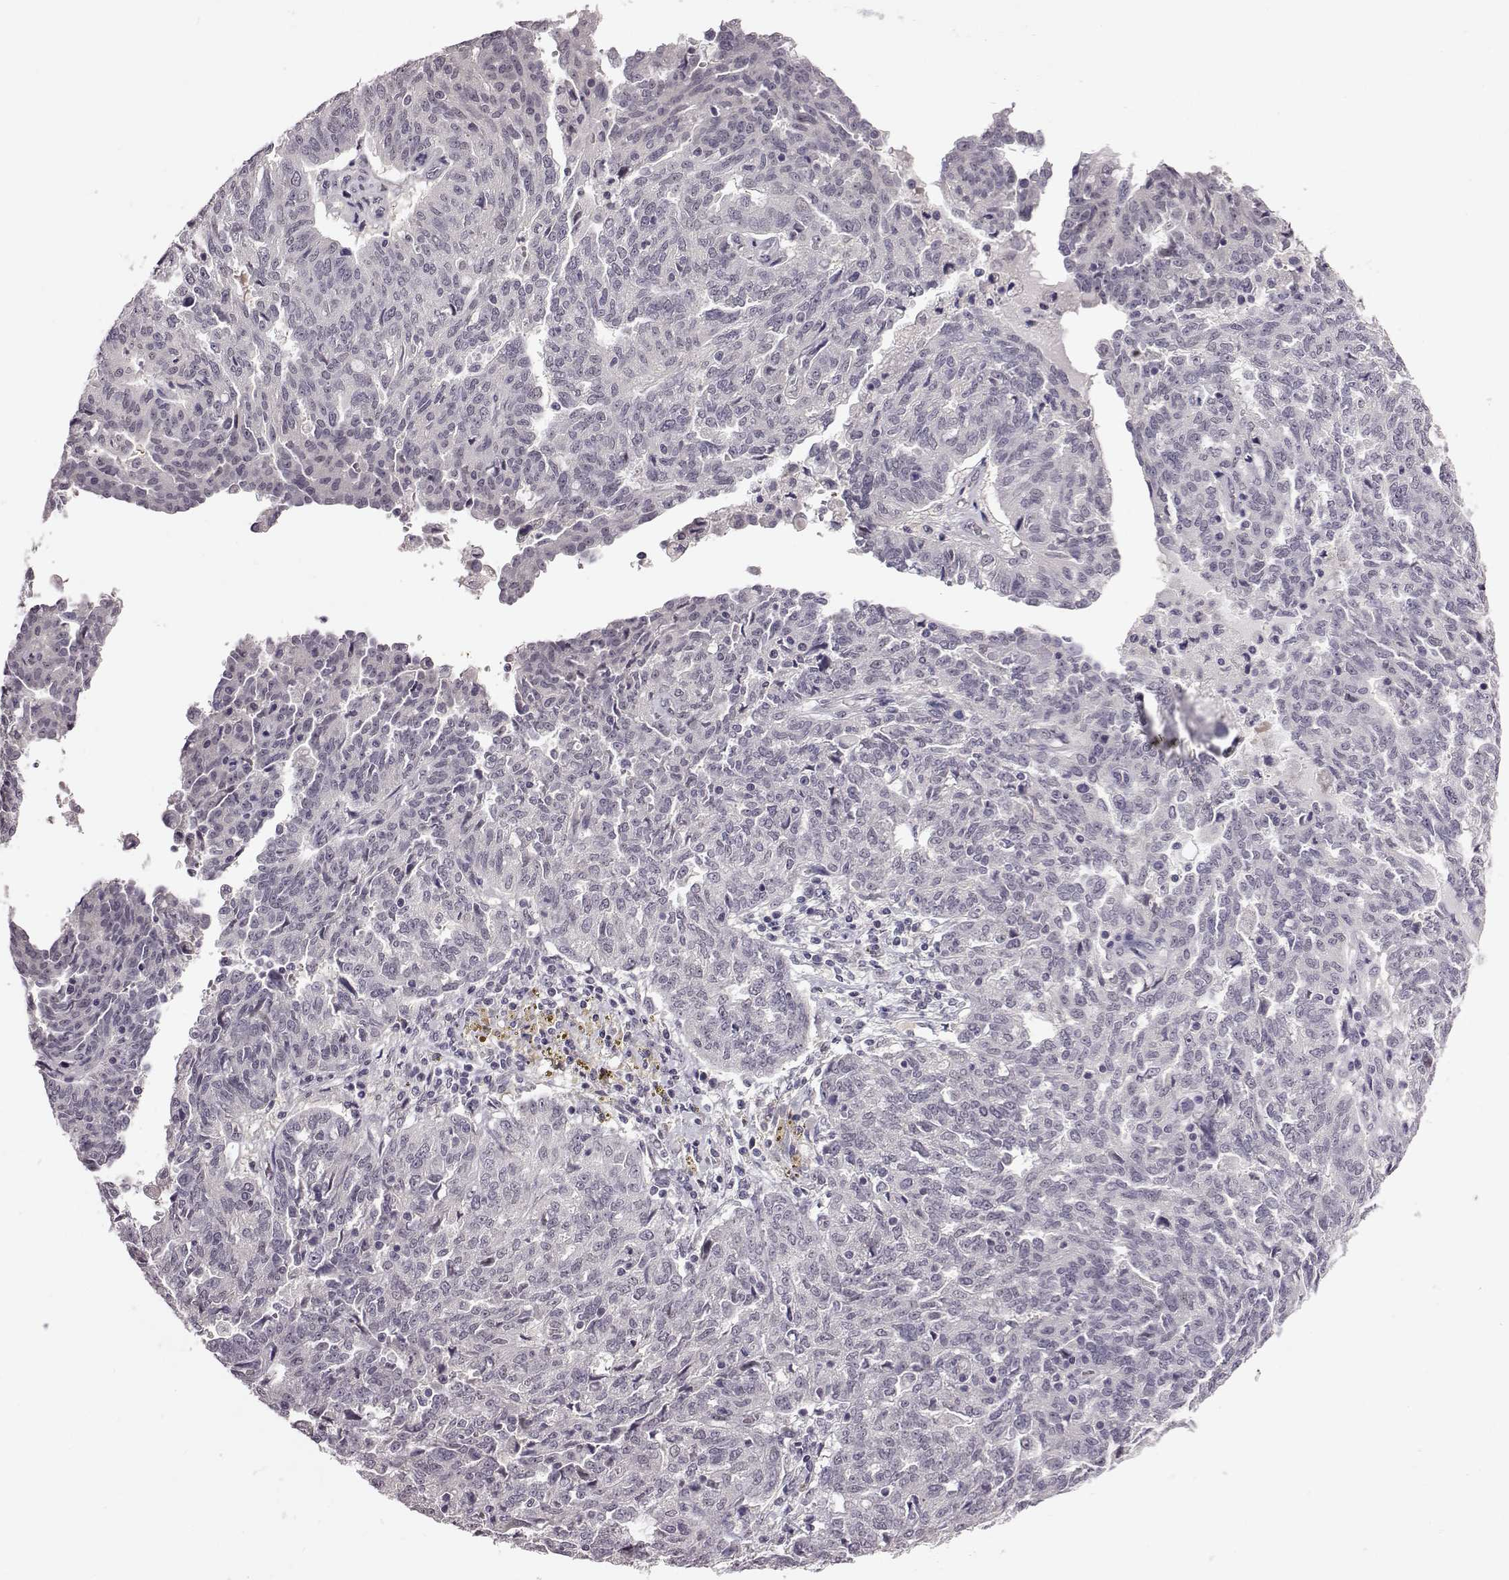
{"staining": {"intensity": "negative", "quantity": "none", "location": "none"}, "tissue": "ovarian cancer", "cell_type": "Tumor cells", "image_type": "cancer", "snomed": [{"axis": "morphology", "description": "Cystadenocarcinoma, serous, NOS"}, {"axis": "topography", "description": "Ovary"}], "caption": "An immunohistochemistry (IHC) image of ovarian cancer is shown. There is no staining in tumor cells of ovarian cancer.", "gene": "C10orf62", "patient": {"sex": "female", "age": 67}}